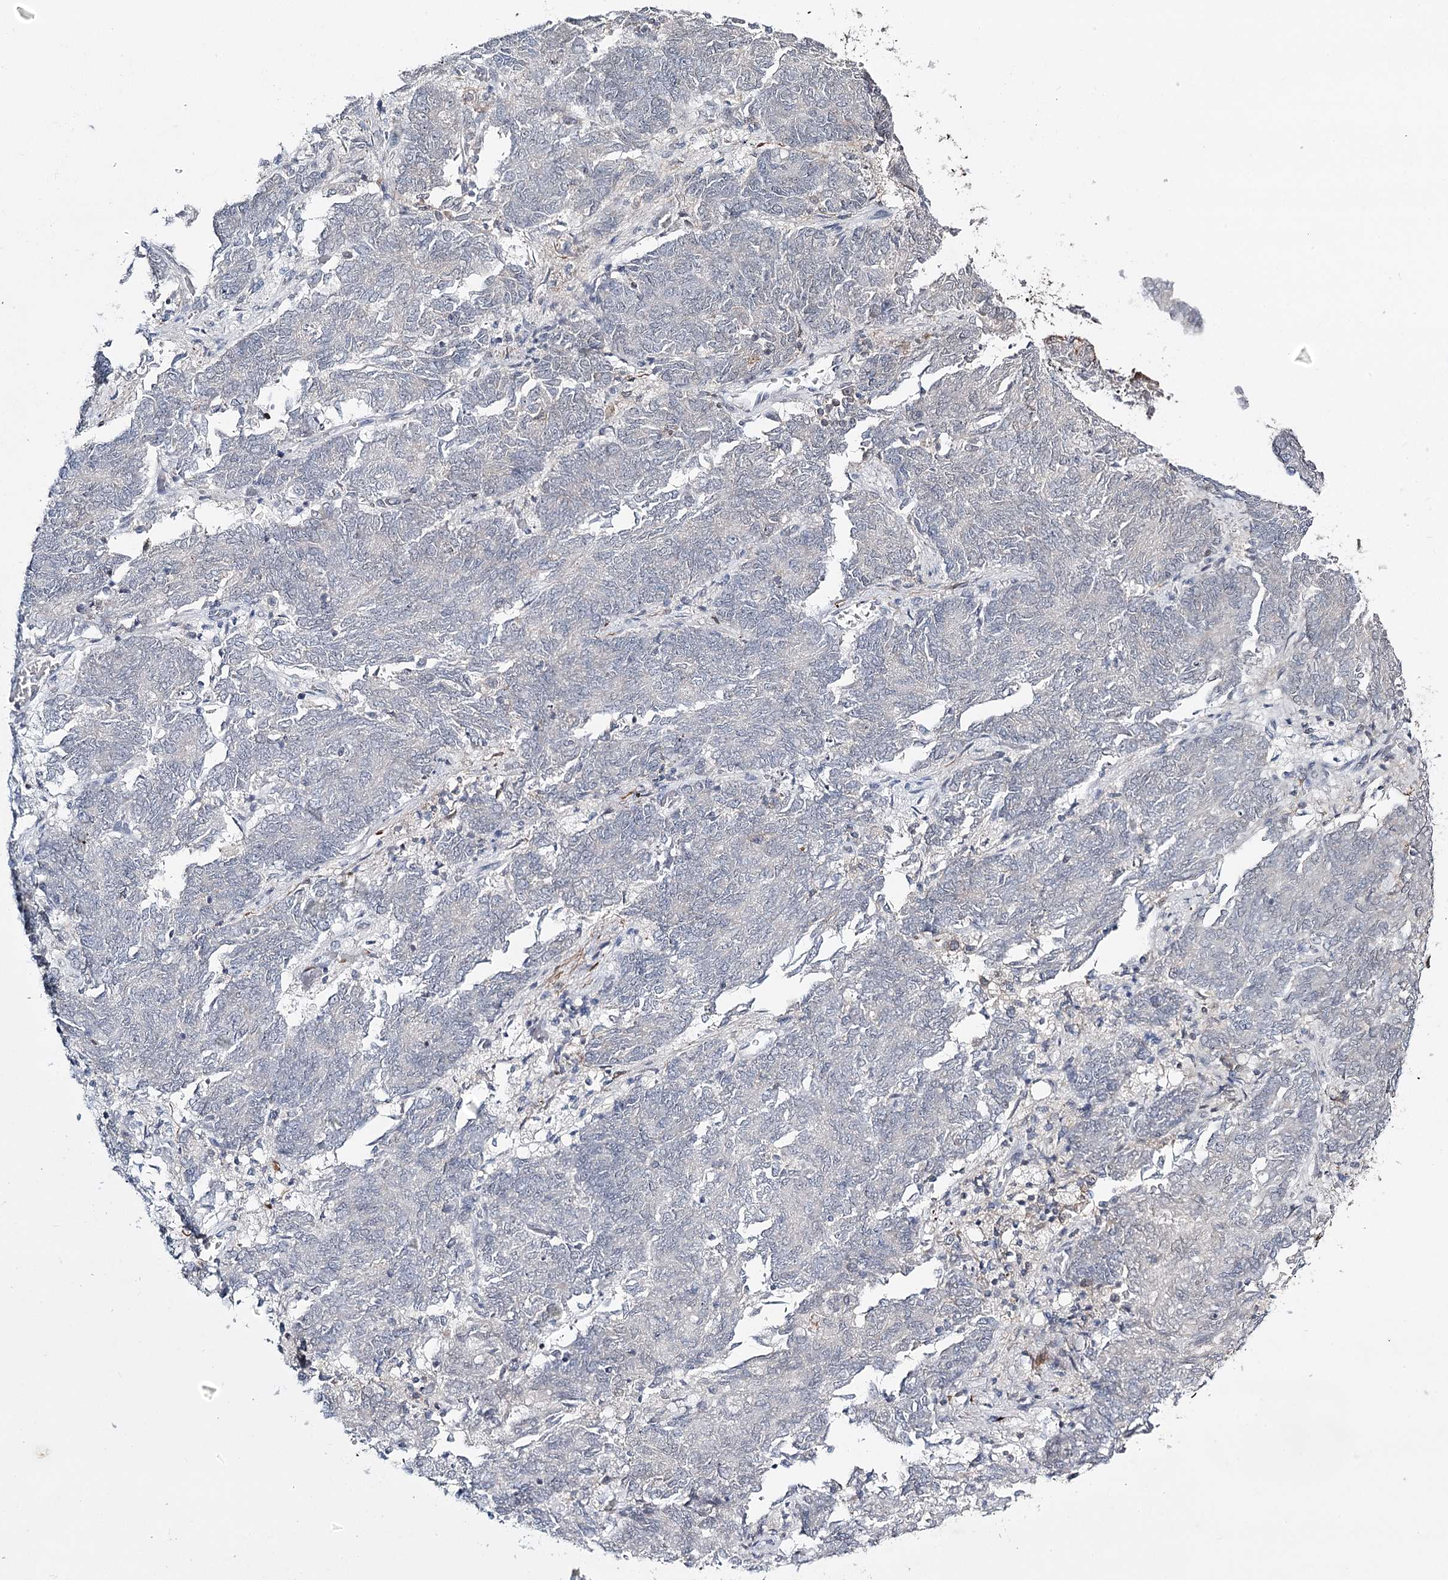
{"staining": {"intensity": "negative", "quantity": "none", "location": "none"}, "tissue": "endometrial cancer", "cell_type": "Tumor cells", "image_type": "cancer", "snomed": [{"axis": "morphology", "description": "Adenocarcinoma, NOS"}, {"axis": "topography", "description": "Endometrium"}], "caption": "Endometrial cancer stained for a protein using IHC displays no expression tumor cells.", "gene": "TMEM70", "patient": {"sex": "female", "age": 80}}